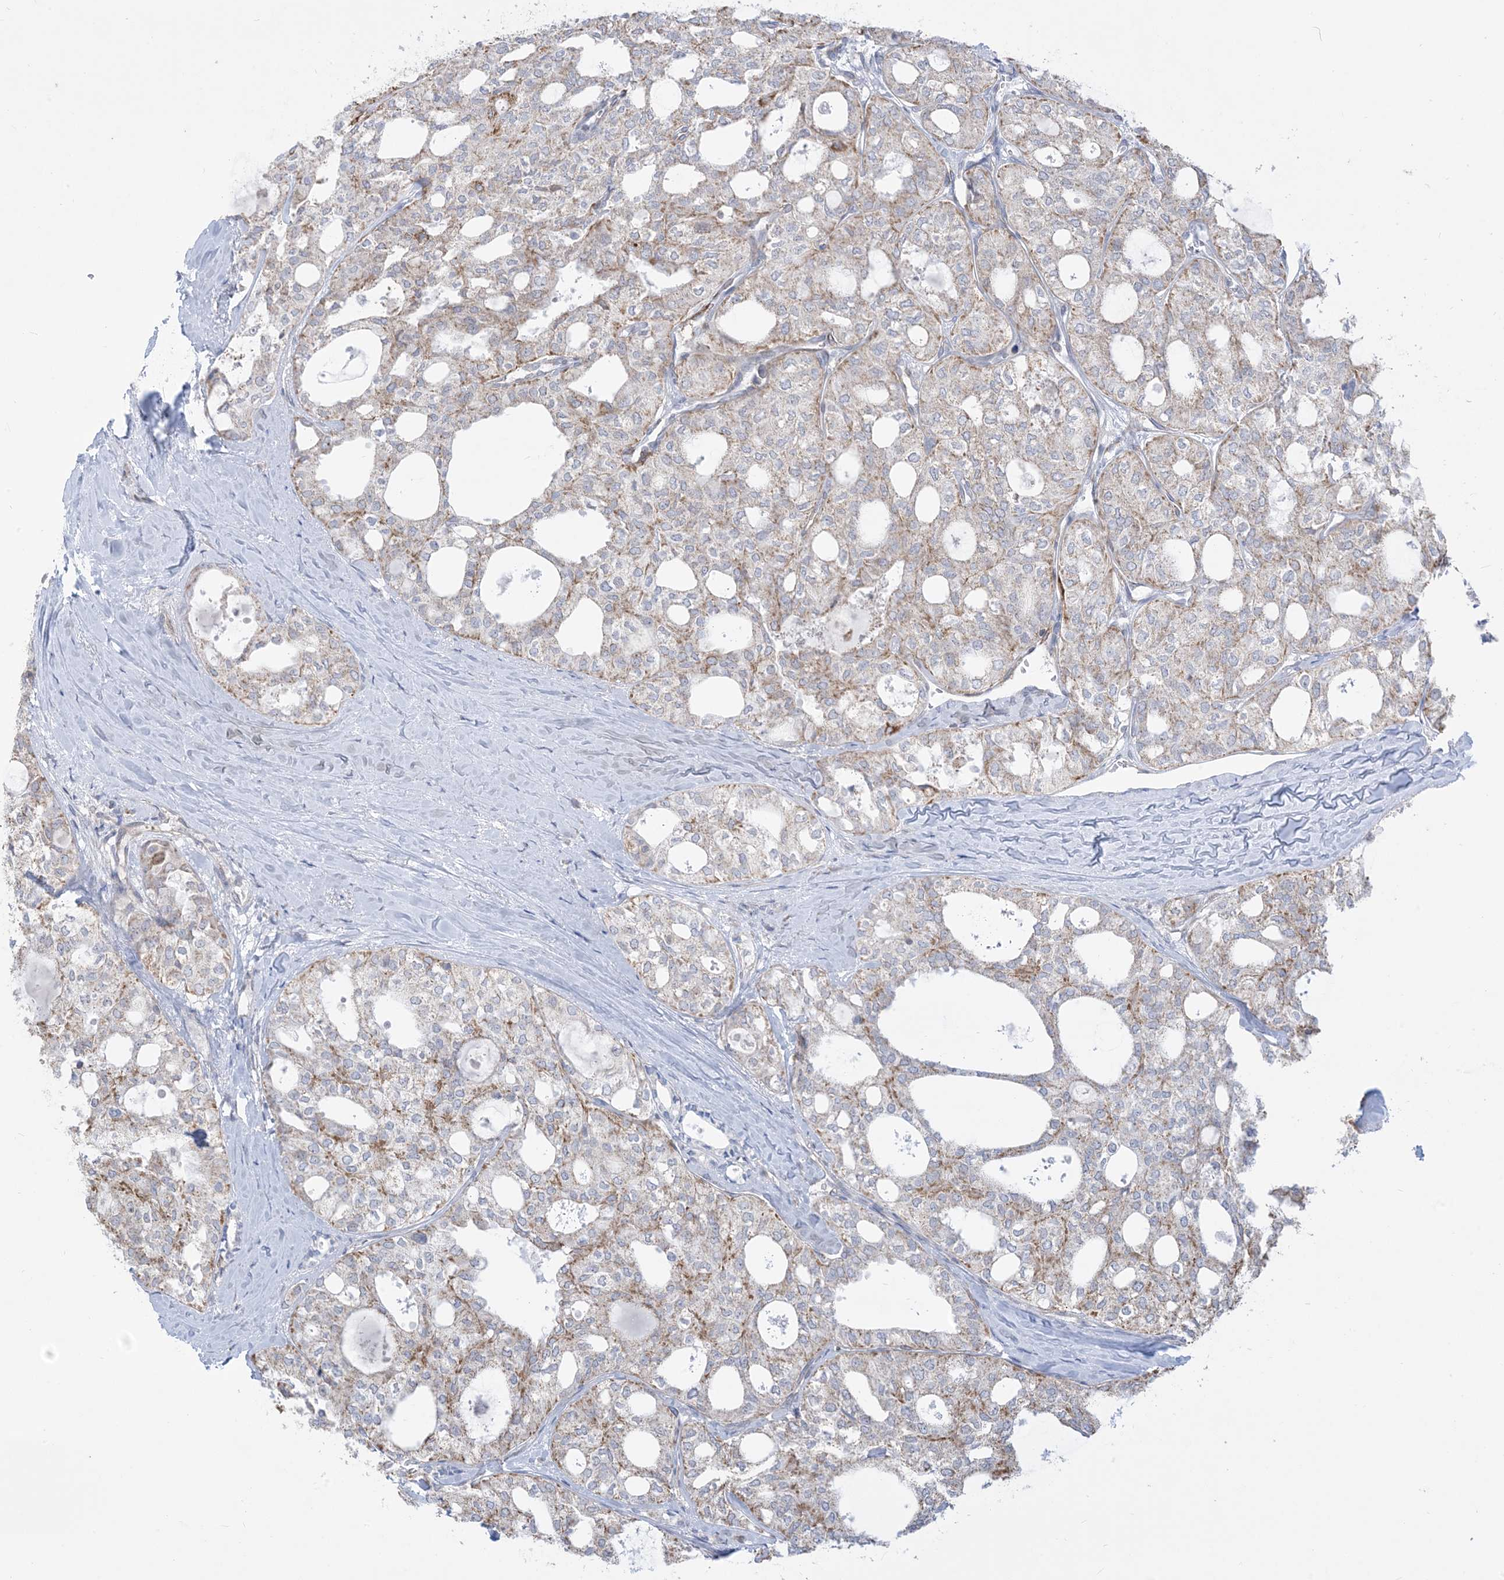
{"staining": {"intensity": "moderate", "quantity": "<25%", "location": "cytoplasmic/membranous"}, "tissue": "thyroid cancer", "cell_type": "Tumor cells", "image_type": "cancer", "snomed": [{"axis": "morphology", "description": "Follicular adenoma carcinoma, NOS"}, {"axis": "topography", "description": "Thyroid gland"}], "caption": "A low amount of moderate cytoplasmic/membranous staining is present in about <25% of tumor cells in thyroid cancer tissue.", "gene": "CASP4", "patient": {"sex": "male", "age": 75}}